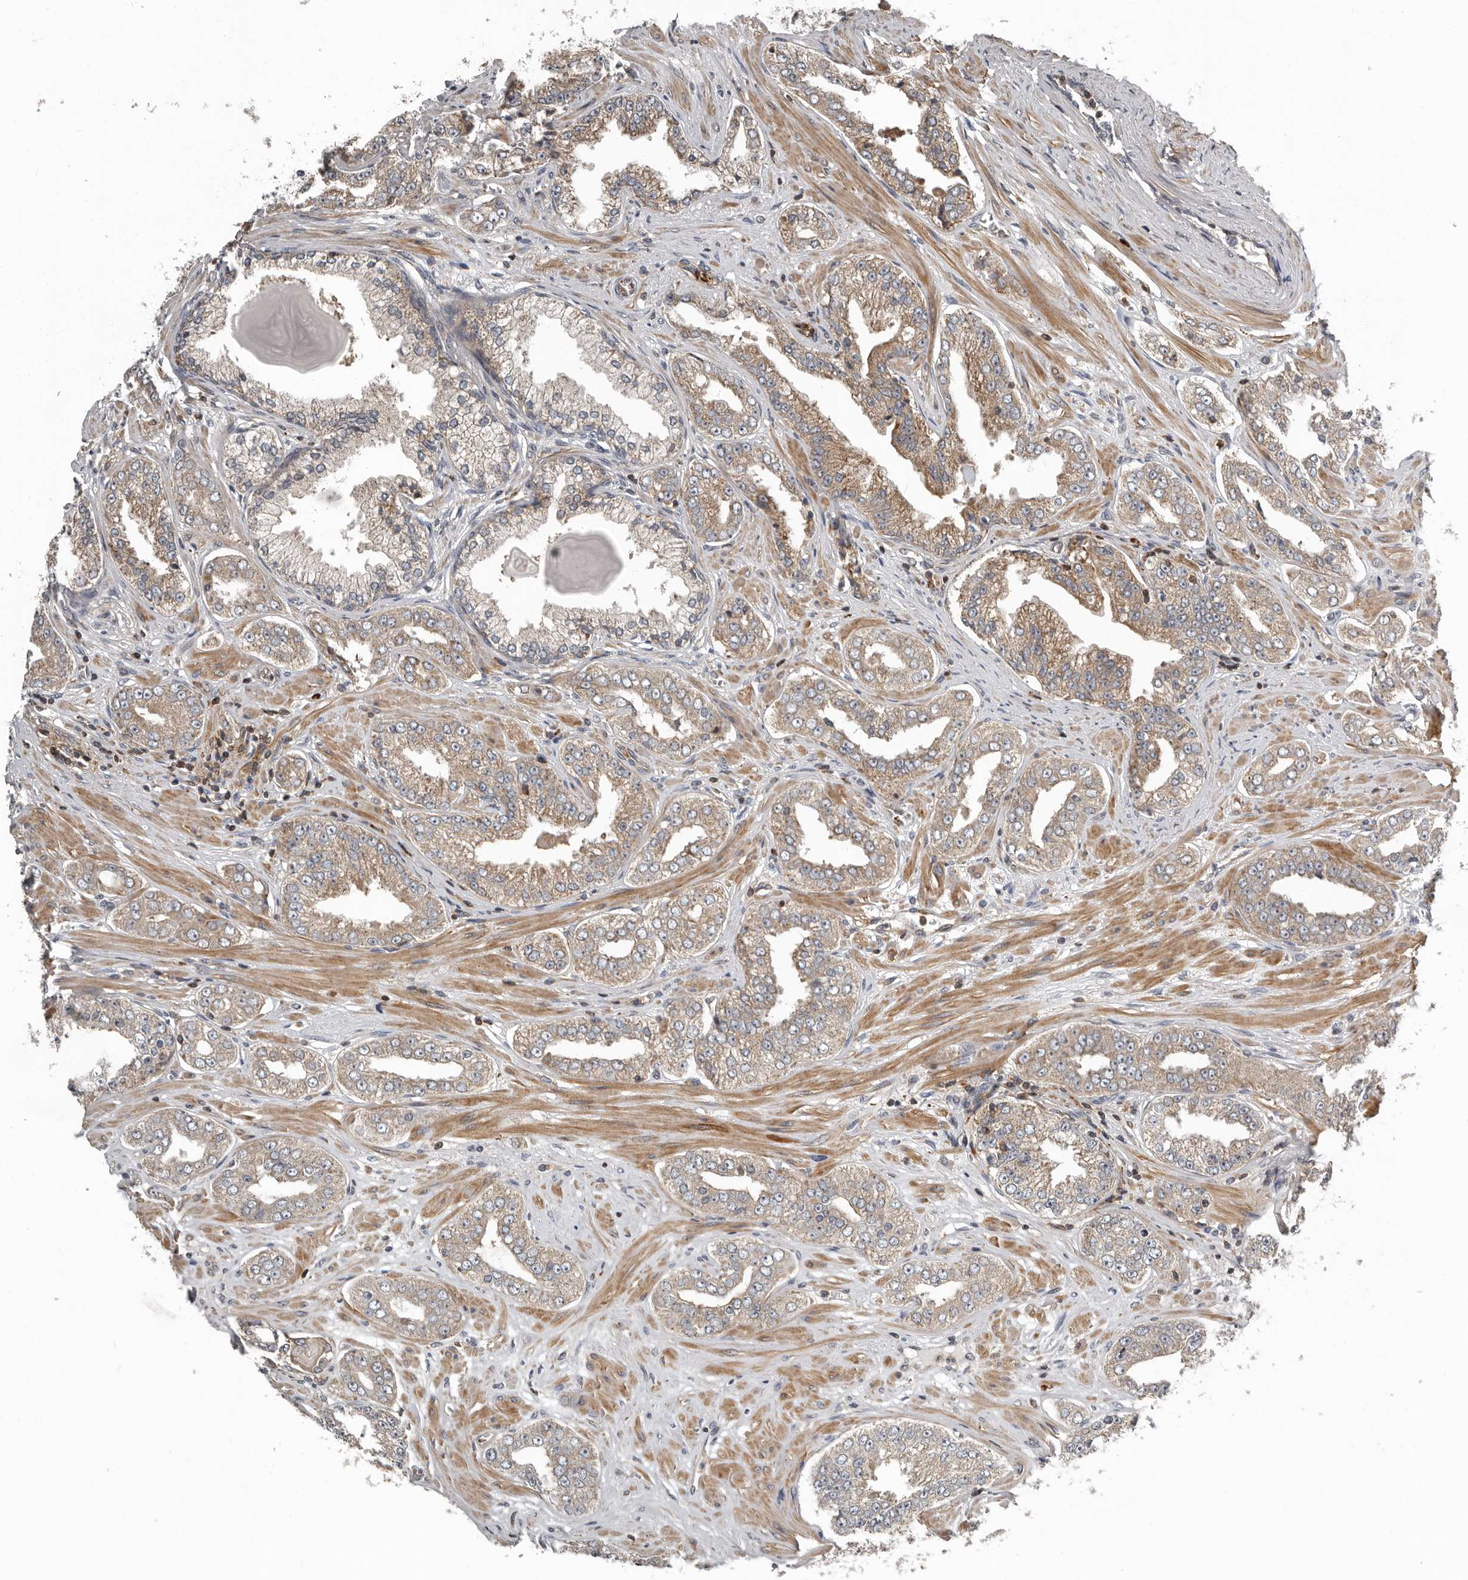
{"staining": {"intensity": "moderate", "quantity": ">75%", "location": "cytoplasmic/membranous"}, "tissue": "prostate cancer", "cell_type": "Tumor cells", "image_type": "cancer", "snomed": [{"axis": "morphology", "description": "Adenocarcinoma, High grade"}, {"axis": "topography", "description": "Prostate"}], "caption": "IHC (DAB (3,3'-diaminobenzidine)) staining of prostate high-grade adenocarcinoma demonstrates moderate cytoplasmic/membranous protein staining in approximately >75% of tumor cells.", "gene": "FBXO31", "patient": {"sex": "male", "age": 71}}